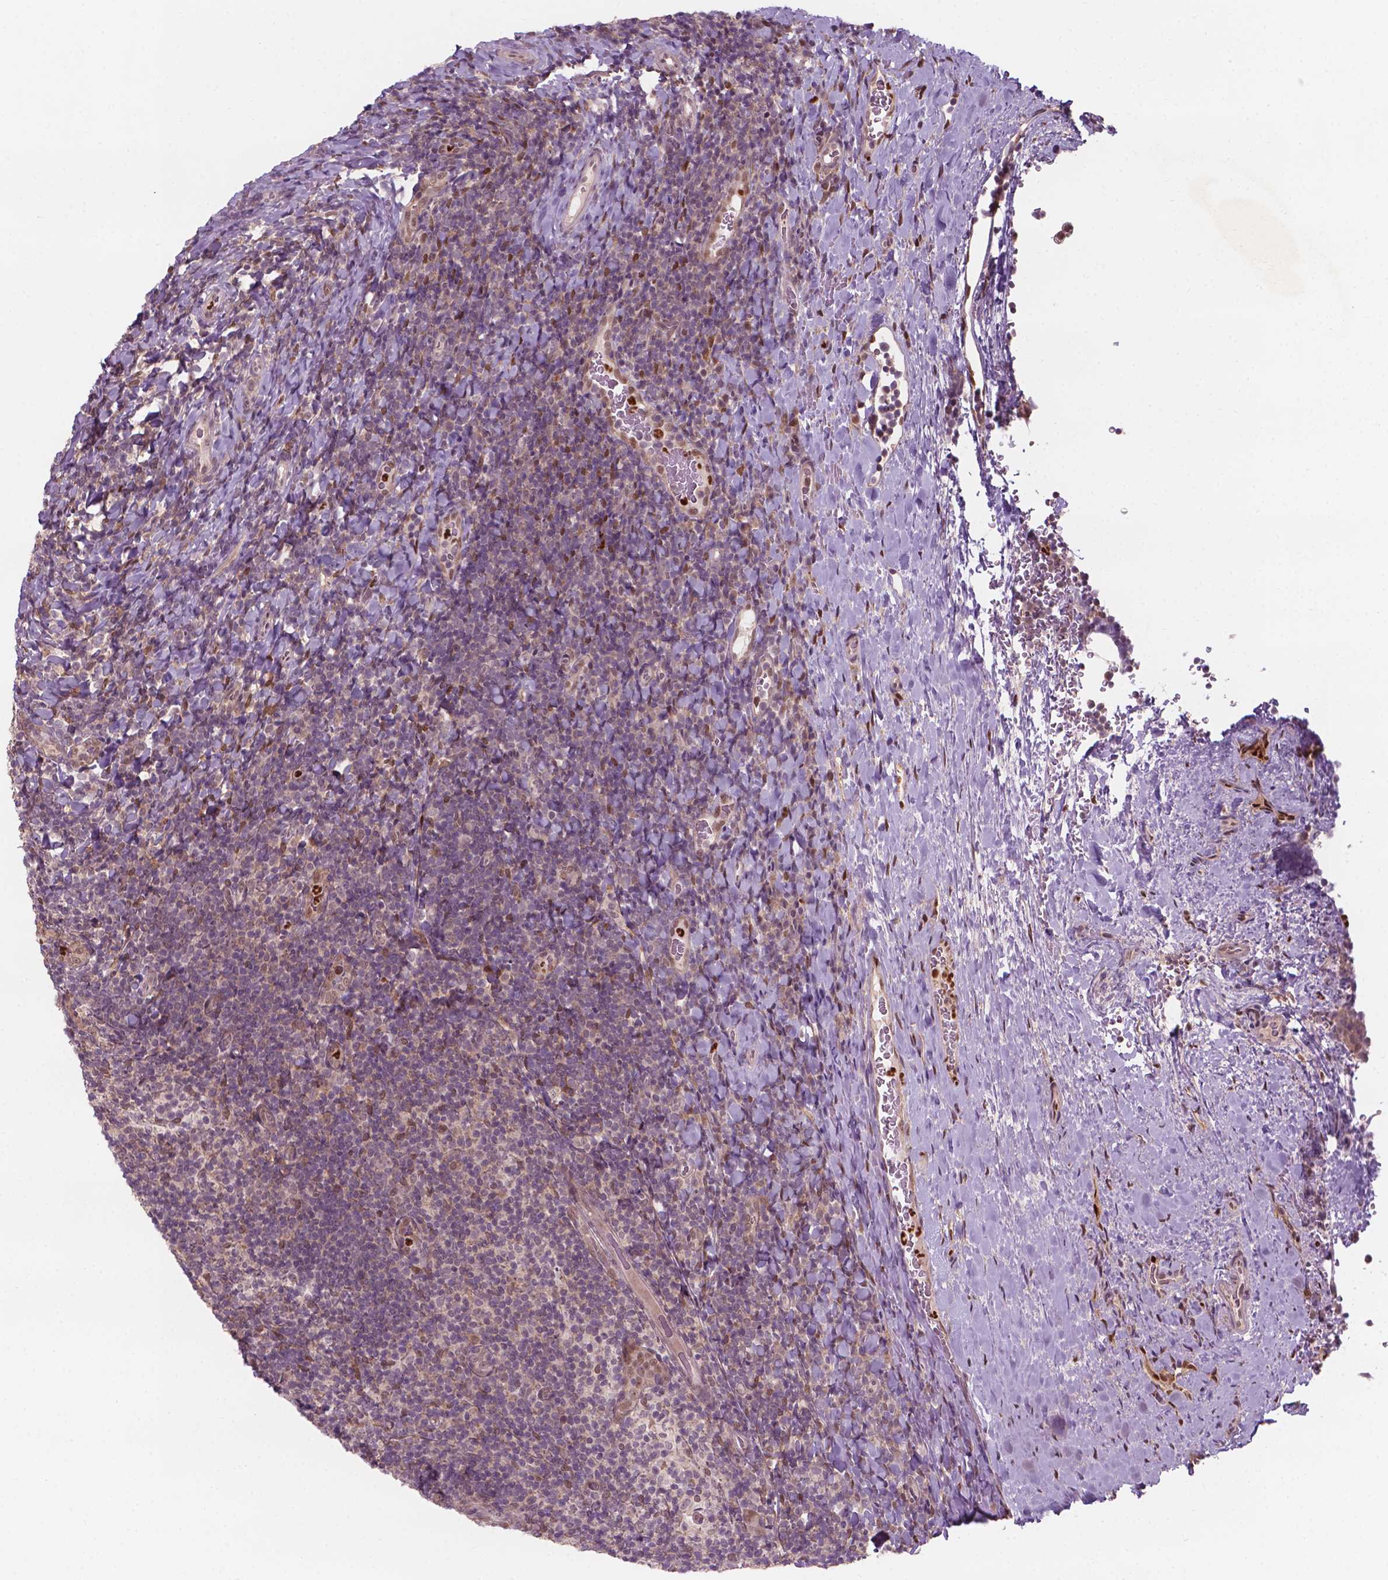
{"staining": {"intensity": "moderate", "quantity": "<25%", "location": "nuclear"}, "tissue": "tonsil", "cell_type": "Germinal center cells", "image_type": "normal", "snomed": [{"axis": "morphology", "description": "Normal tissue, NOS"}, {"axis": "topography", "description": "Tonsil"}], "caption": "IHC histopathology image of benign tonsil stained for a protein (brown), which displays low levels of moderate nuclear staining in approximately <25% of germinal center cells.", "gene": "NFAT5", "patient": {"sex": "male", "age": 17}}